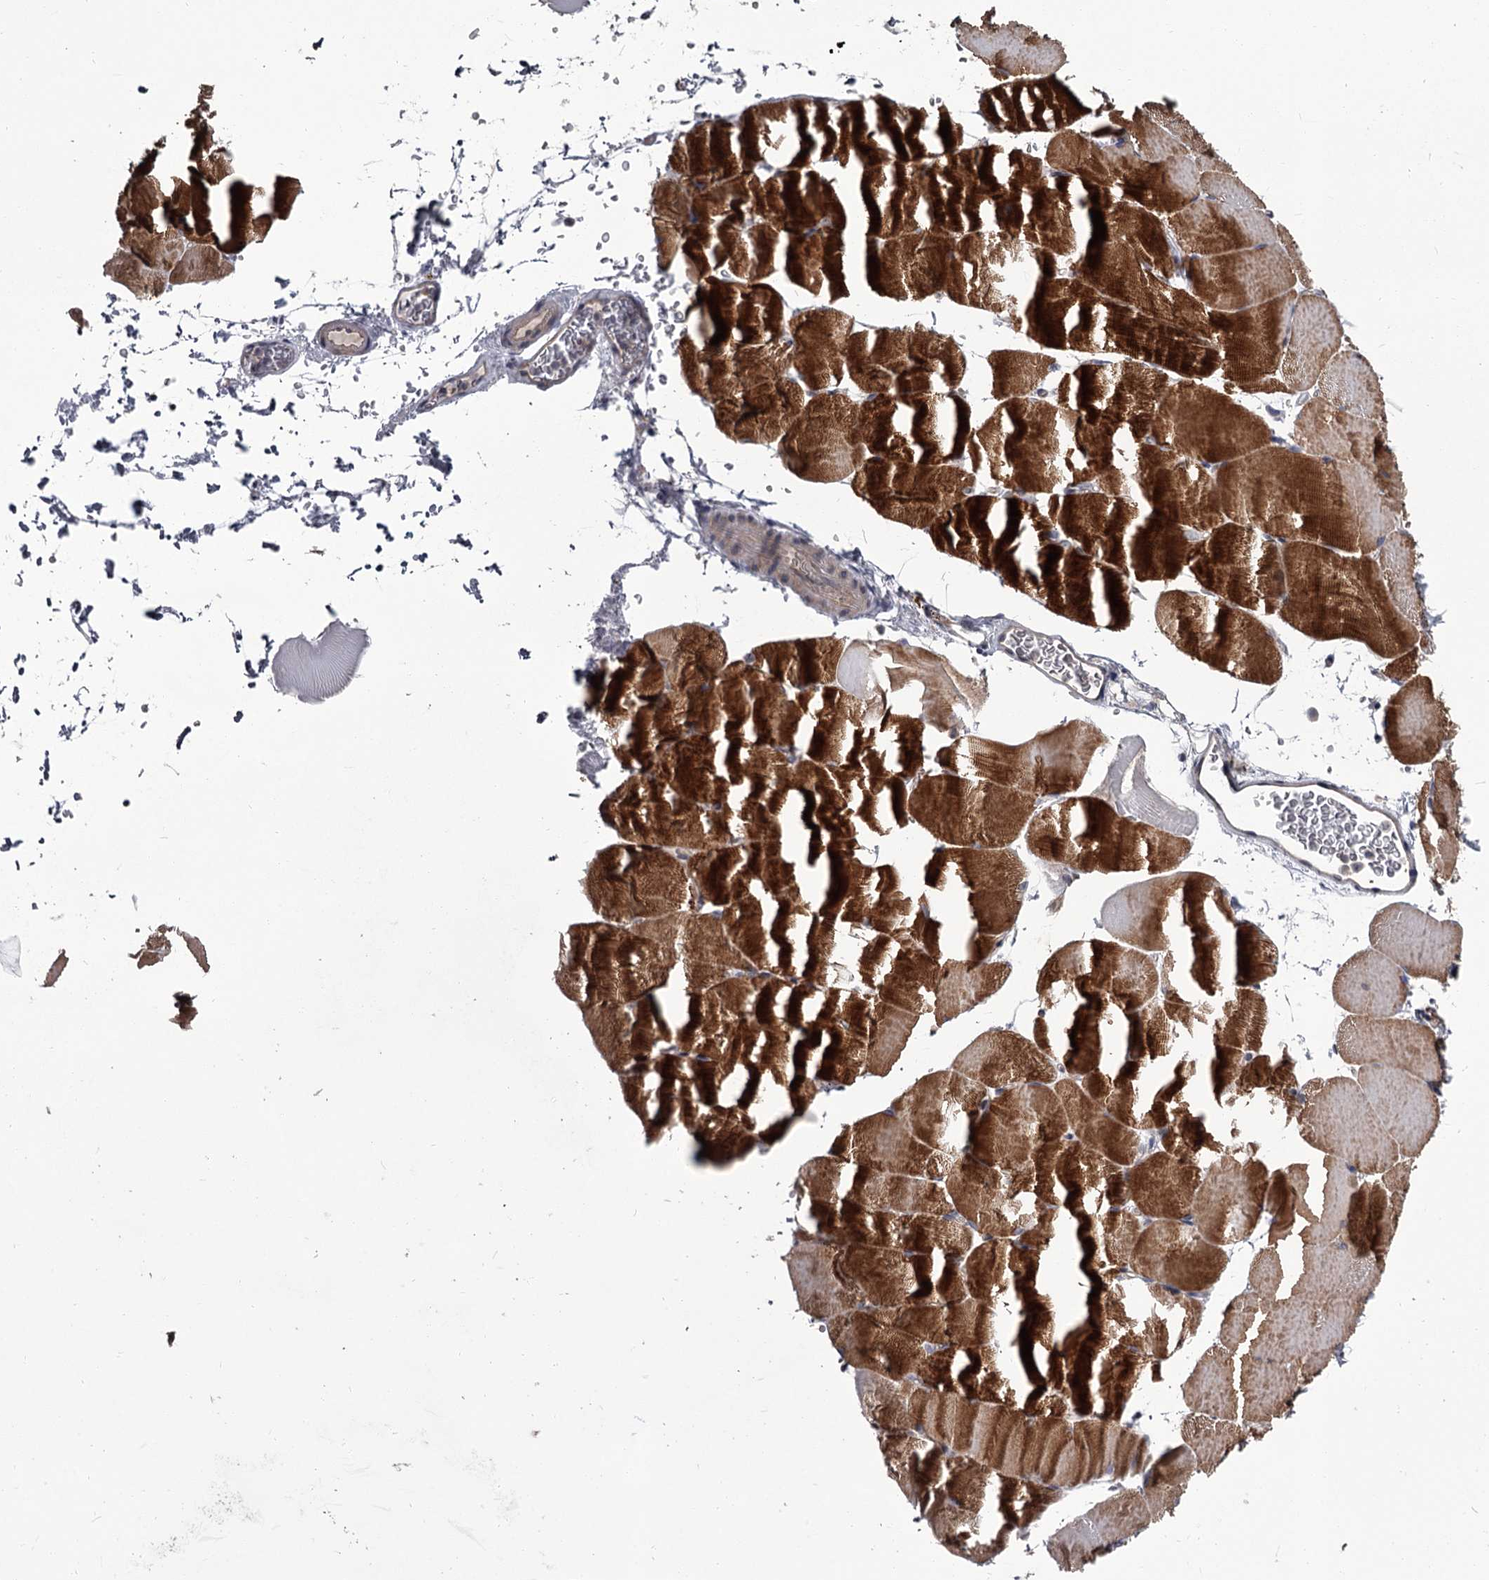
{"staining": {"intensity": "strong", "quantity": "25%-75%", "location": "cytoplasmic/membranous"}, "tissue": "skeletal muscle", "cell_type": "Myocytes", "image_type": "normal", "snomed": [{"axis": "morphology", "description": "Normal tissue, NOS"}, {"axis": "topography", "description": "Skeletal muscle"}, {"axis": "topography", "description": "Parathyroid gland"}], "caption": "The micrograph exhibits staining of unremarkable skeletal muscle, revealing strong cytoplasmic/membranous protein expression (brown color) within myocytes. (IHC, brightfield microscopy, high magnification).", "gene": "DAO", "patient": {"sex": "female", "age": 37}}